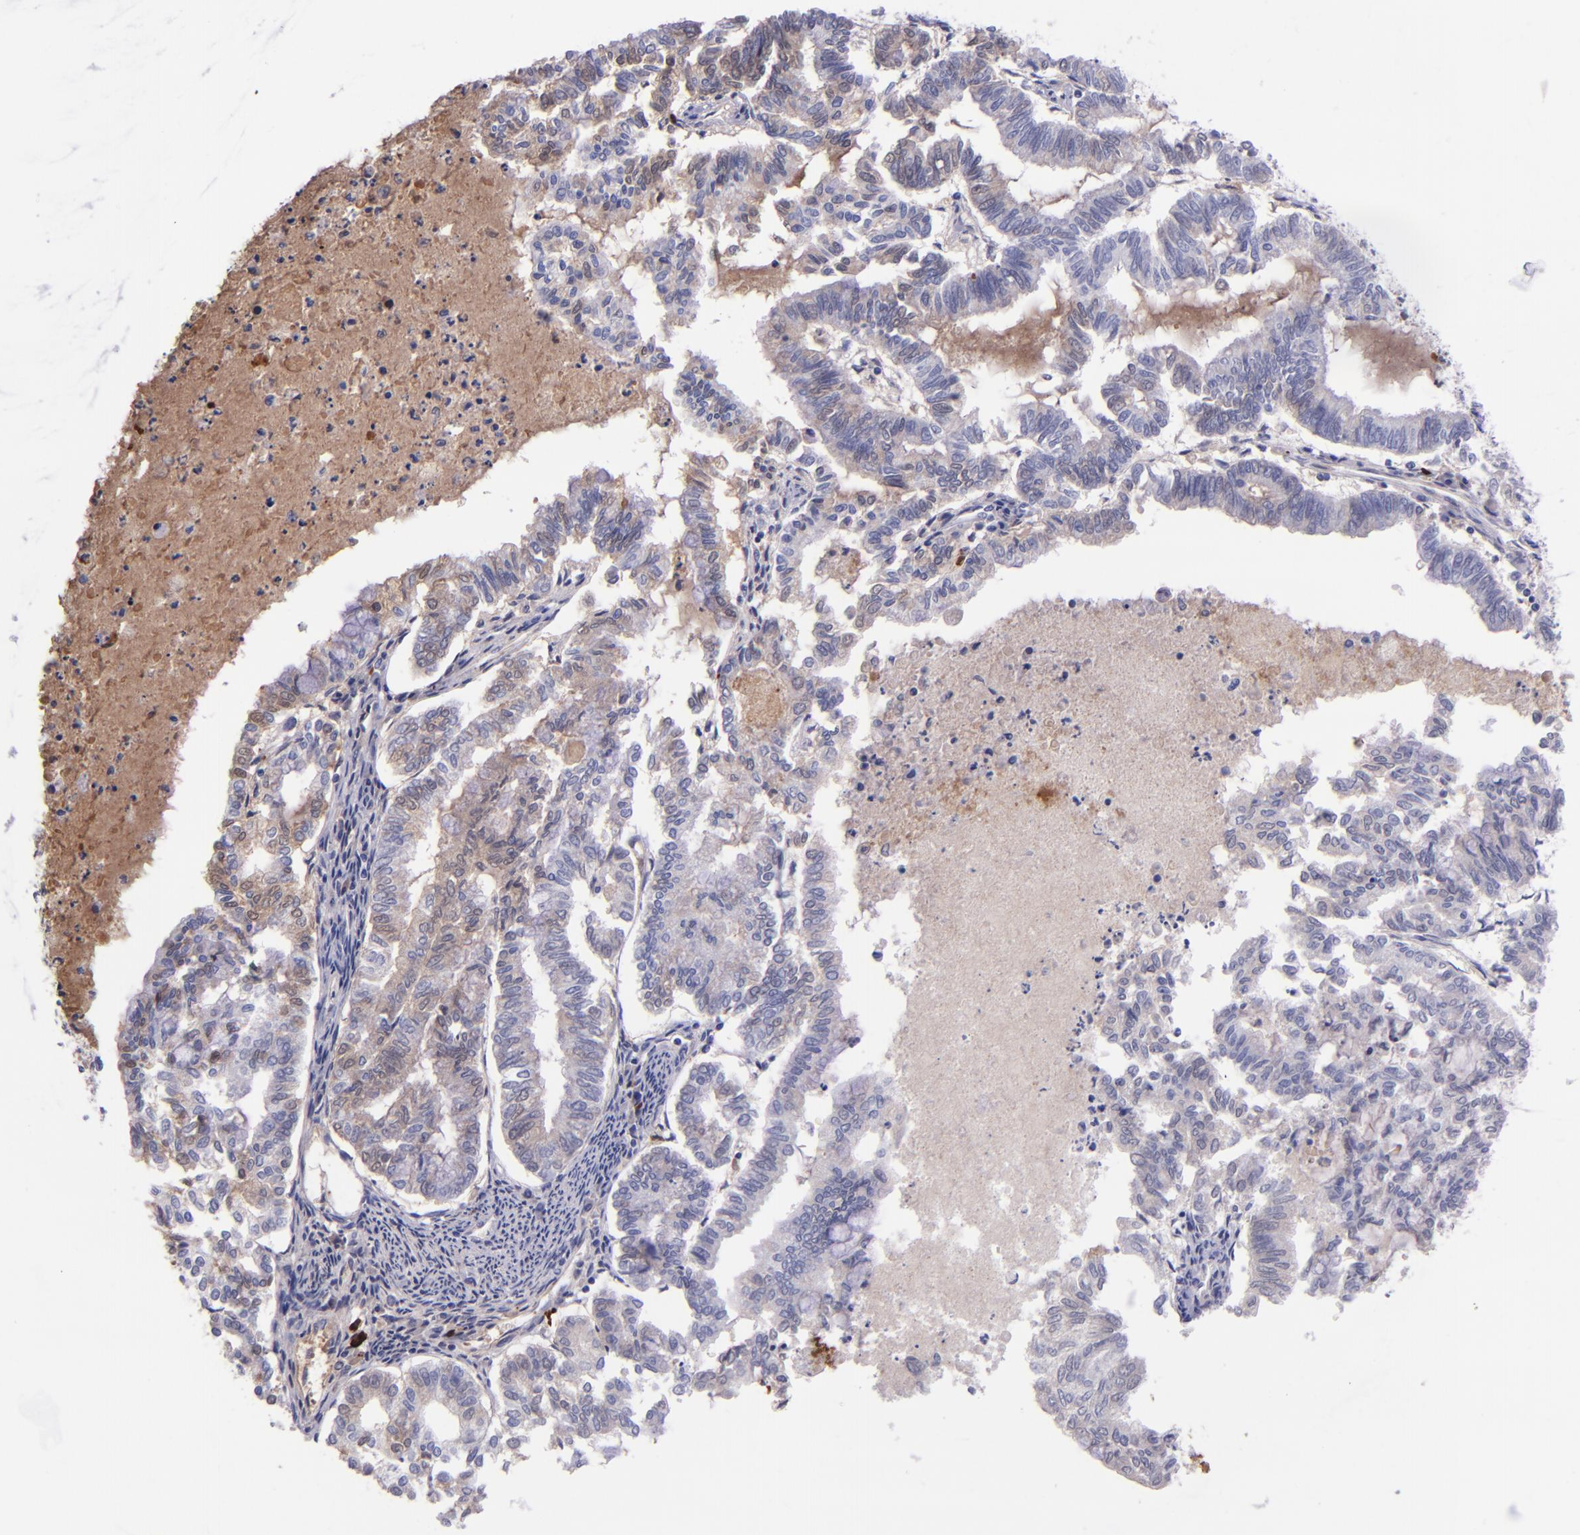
{"staining": {"intensity": "negative", "quantity": "none", "location": "none"}, "tissue": "endometrial cancer", "cell_type": "Tumor cells", "image_type": "cancer", "snomed": [{"axis": "morphology", "description": "Adenocarcinoma, NOS"}, {"axis": "topography", "description": "Endometrium"}], "caption": "Immunohistochemistry (IHC) micrograph of endometrial adenocarcinoma stained for a protein (brown), which shows no positivity in tumor cells.", "gene": "KNG1", "patient": {"sex": "female", "age": 79}}